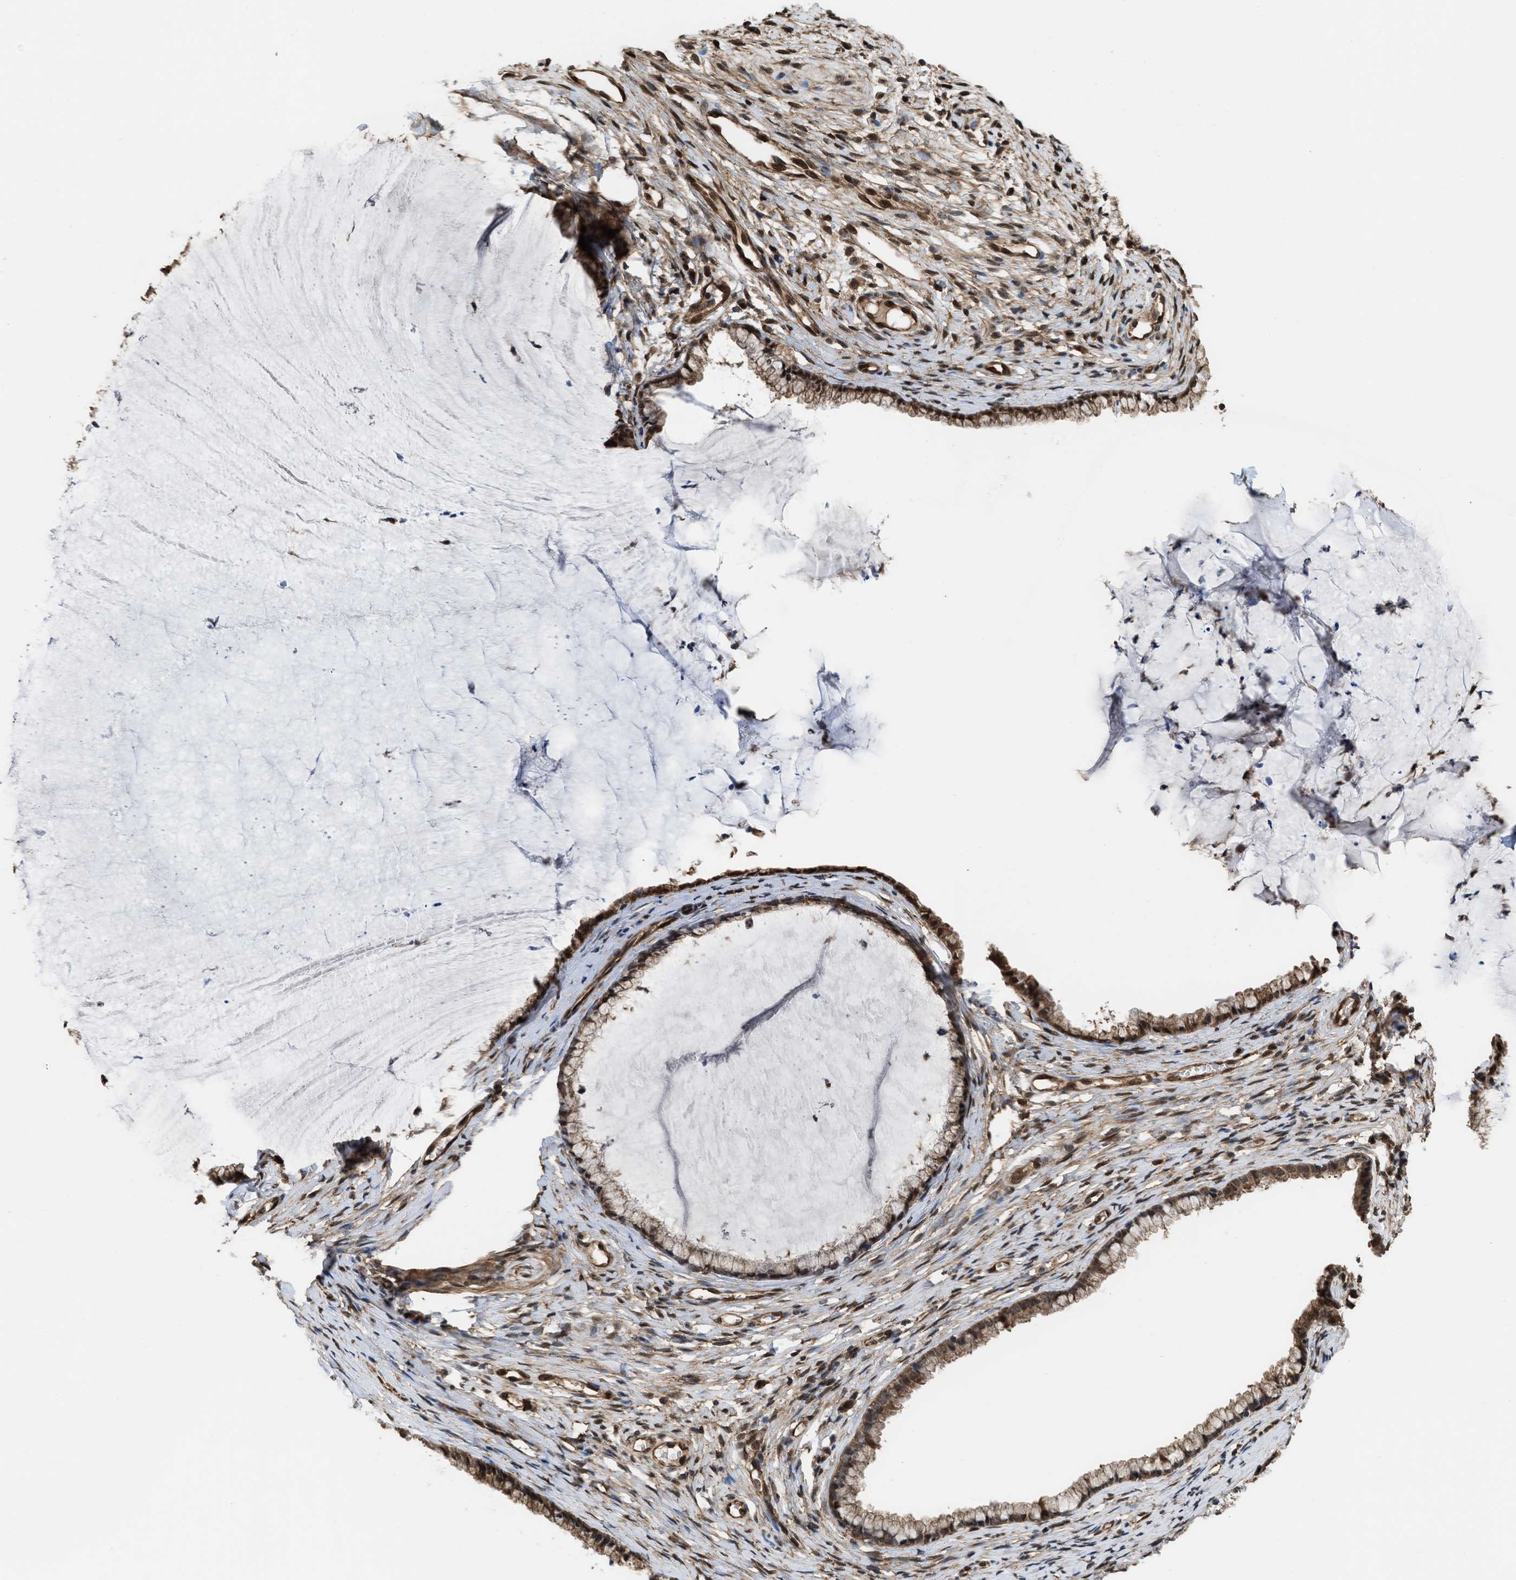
{"staining": {"intensity": "moderate", "quantity": ">75%", "location": "cytoplasmic/membranous,nuclear"}, "tissue": "cervix", "cell_type": "Glandular cells", "image_type": "normal", "snomed": [{"axis": "morphology", "description": "Normal tissue, NOS"}, {"axis": "topography", "description": "Cervix"}], "caption": "Protein staining of unremarkable cervix exhibits moderate cytoplasmic/membranous,nuclear positivity in approximately >75% of glandular cells. (IHC, brightfield microscopy, high magnification).", "gene": "YWHAG", "patient": {"sex": "female", "age": 77}}